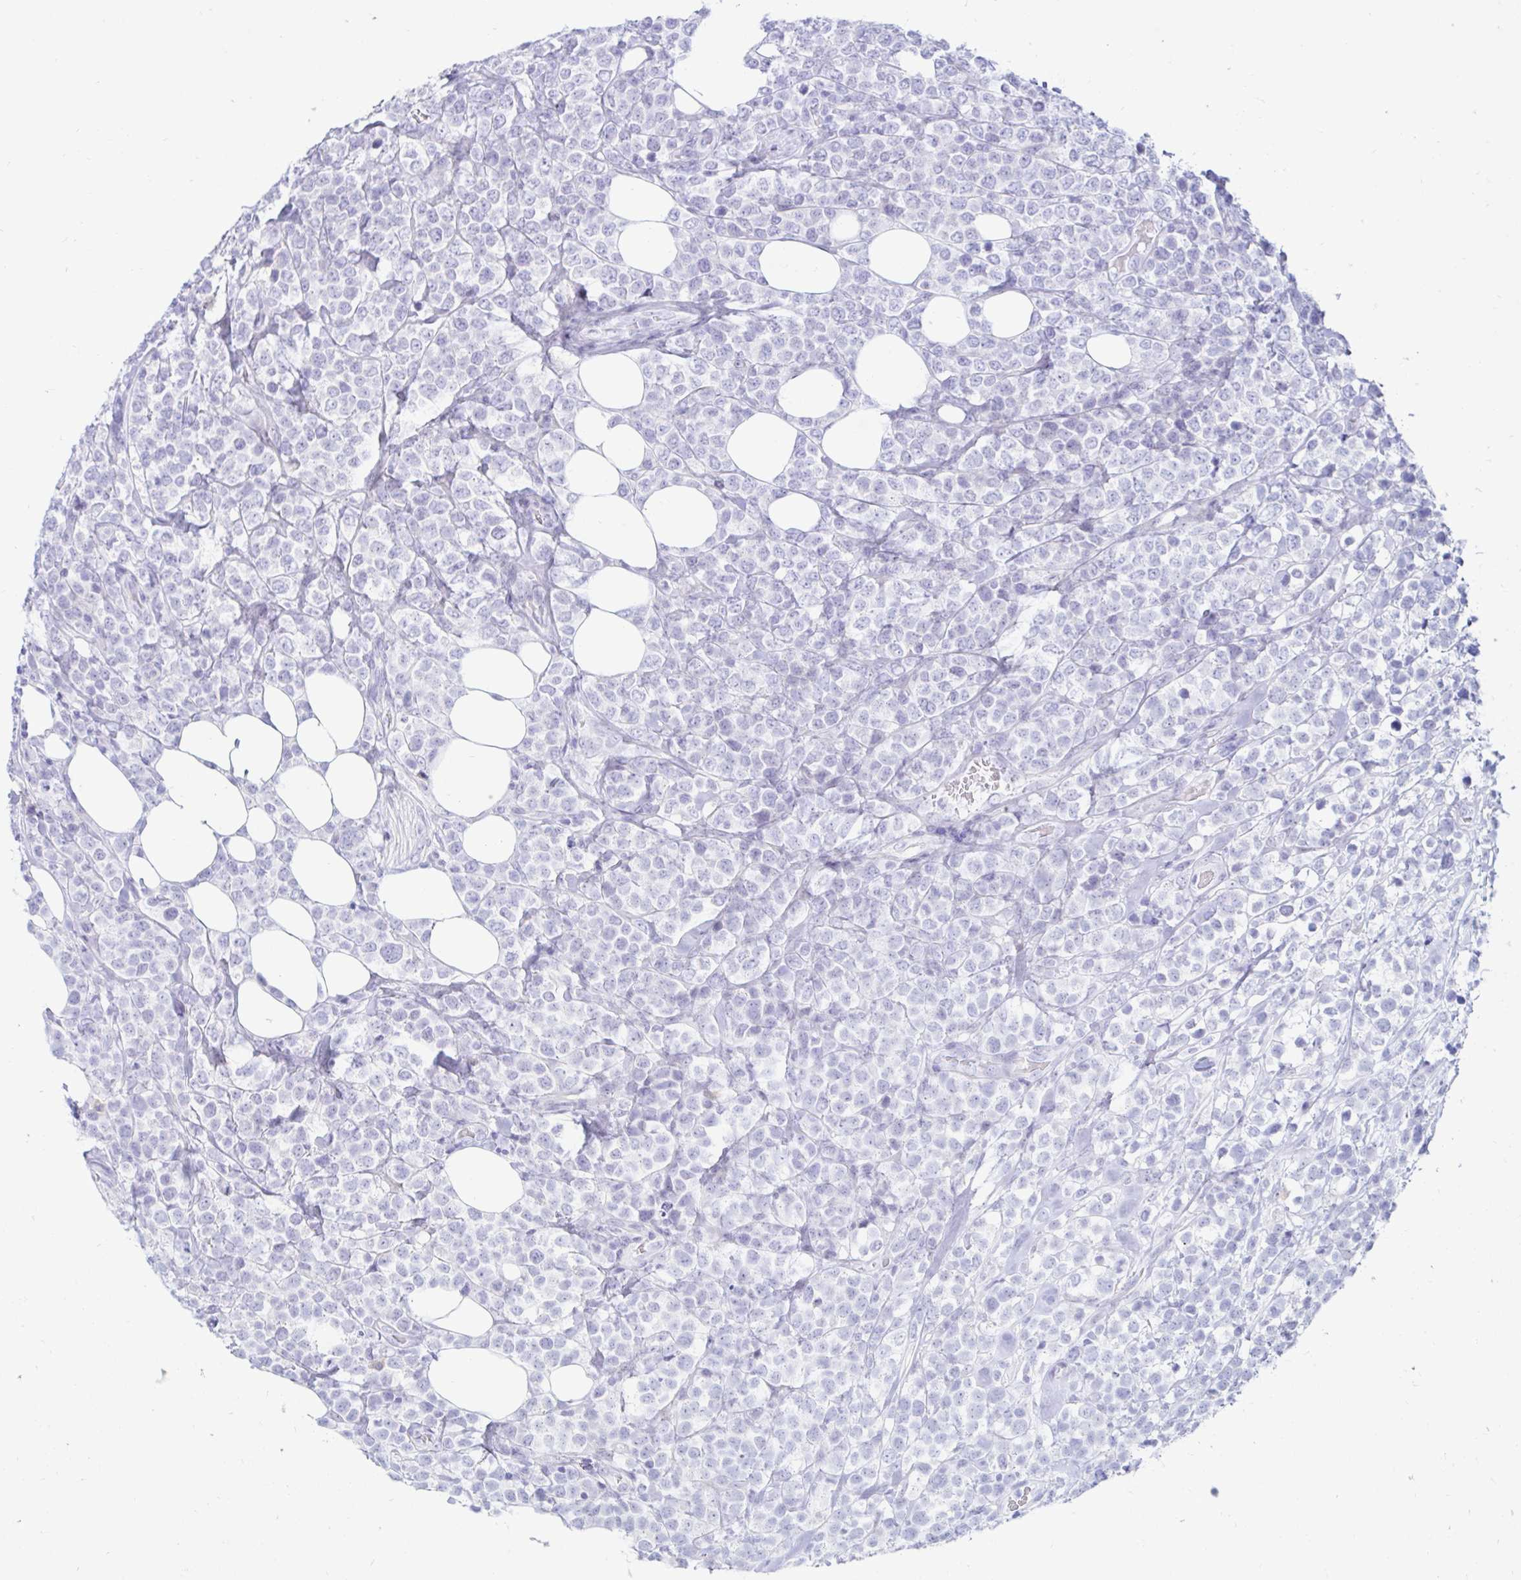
{"staining": {"intensity": "negative", "quantity": "none", "location": "none"}, "tissue": "lymphoma", "cell_type": "Tumor cells", "image_type": "cancer", "snomed": [{"axis": "morphology", "description": "Malignant lymphoma, non-Hodgkin's type, High grade"}, {"axis": "topography", "description": "Soft tissue"}], "caption": "IHC of high-grade malignant lymphoma, non-Hodgkin's type shows no expression in tumor cells.", "gene": "BEST1", "patient": {"sex": "female", "age": 56}}